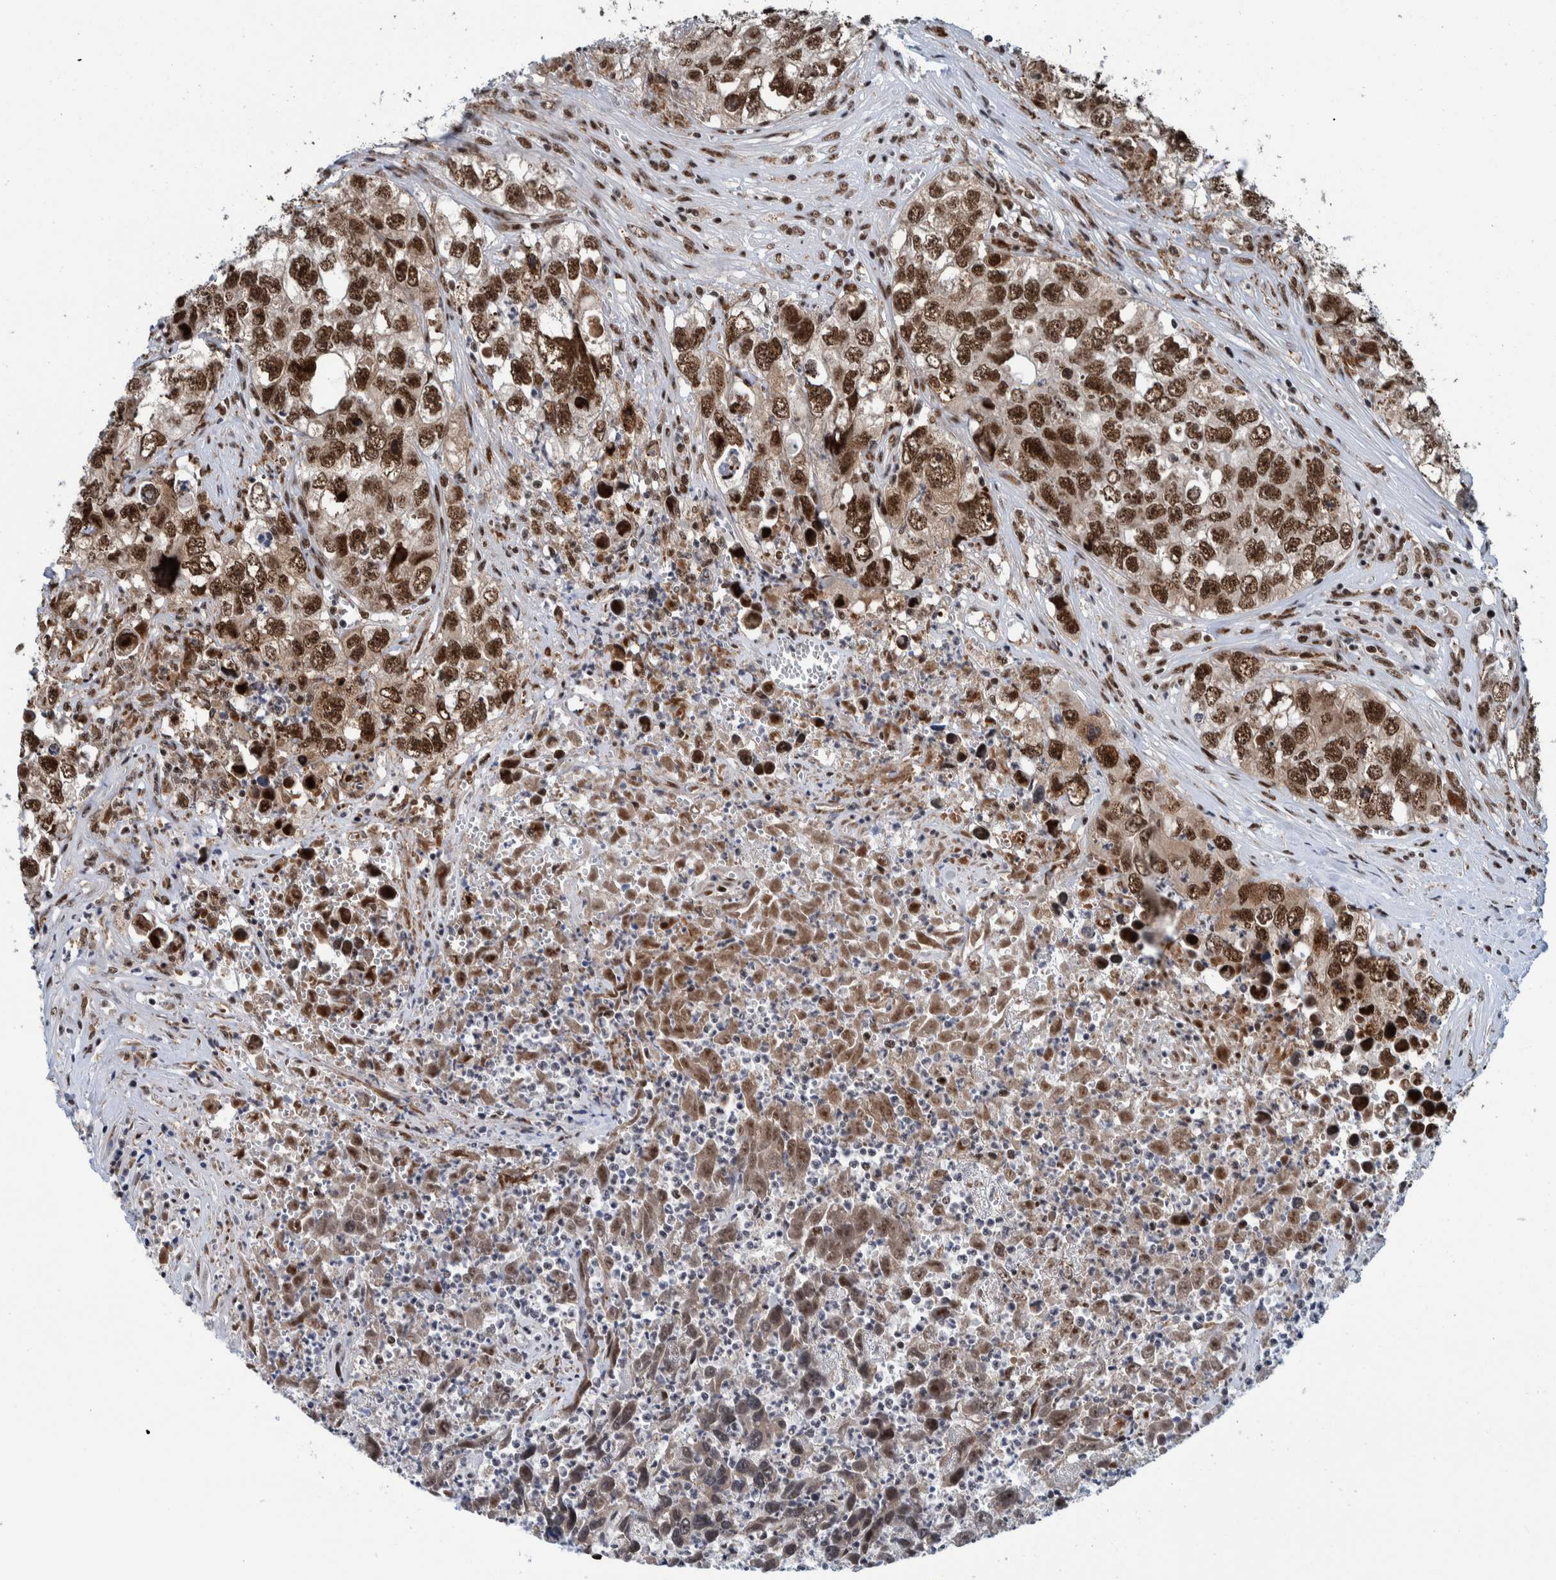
{"staining": {"intensity": "strong", "quantity": ">75%", "location": "nuclear"}, "tissue": "testis cancer", "cell_type": "Tumor cells", "image_type": "cancer", "snomed": [{"axis": "morphology", "description": "Seminoma, NOS"}, {"axis": "morphology", "description": "Carcinoma, Embryonal, NOS"}, {"axis": "topography", "description": "Testis"}], "caption": "Immunohistochemistry of human testis cancer exhibits high levels of strong nuclear staining in approximately >75% of tumor cells.", "gene": "EFTUD2", "patient": {"sex": "male", "age": 43}}